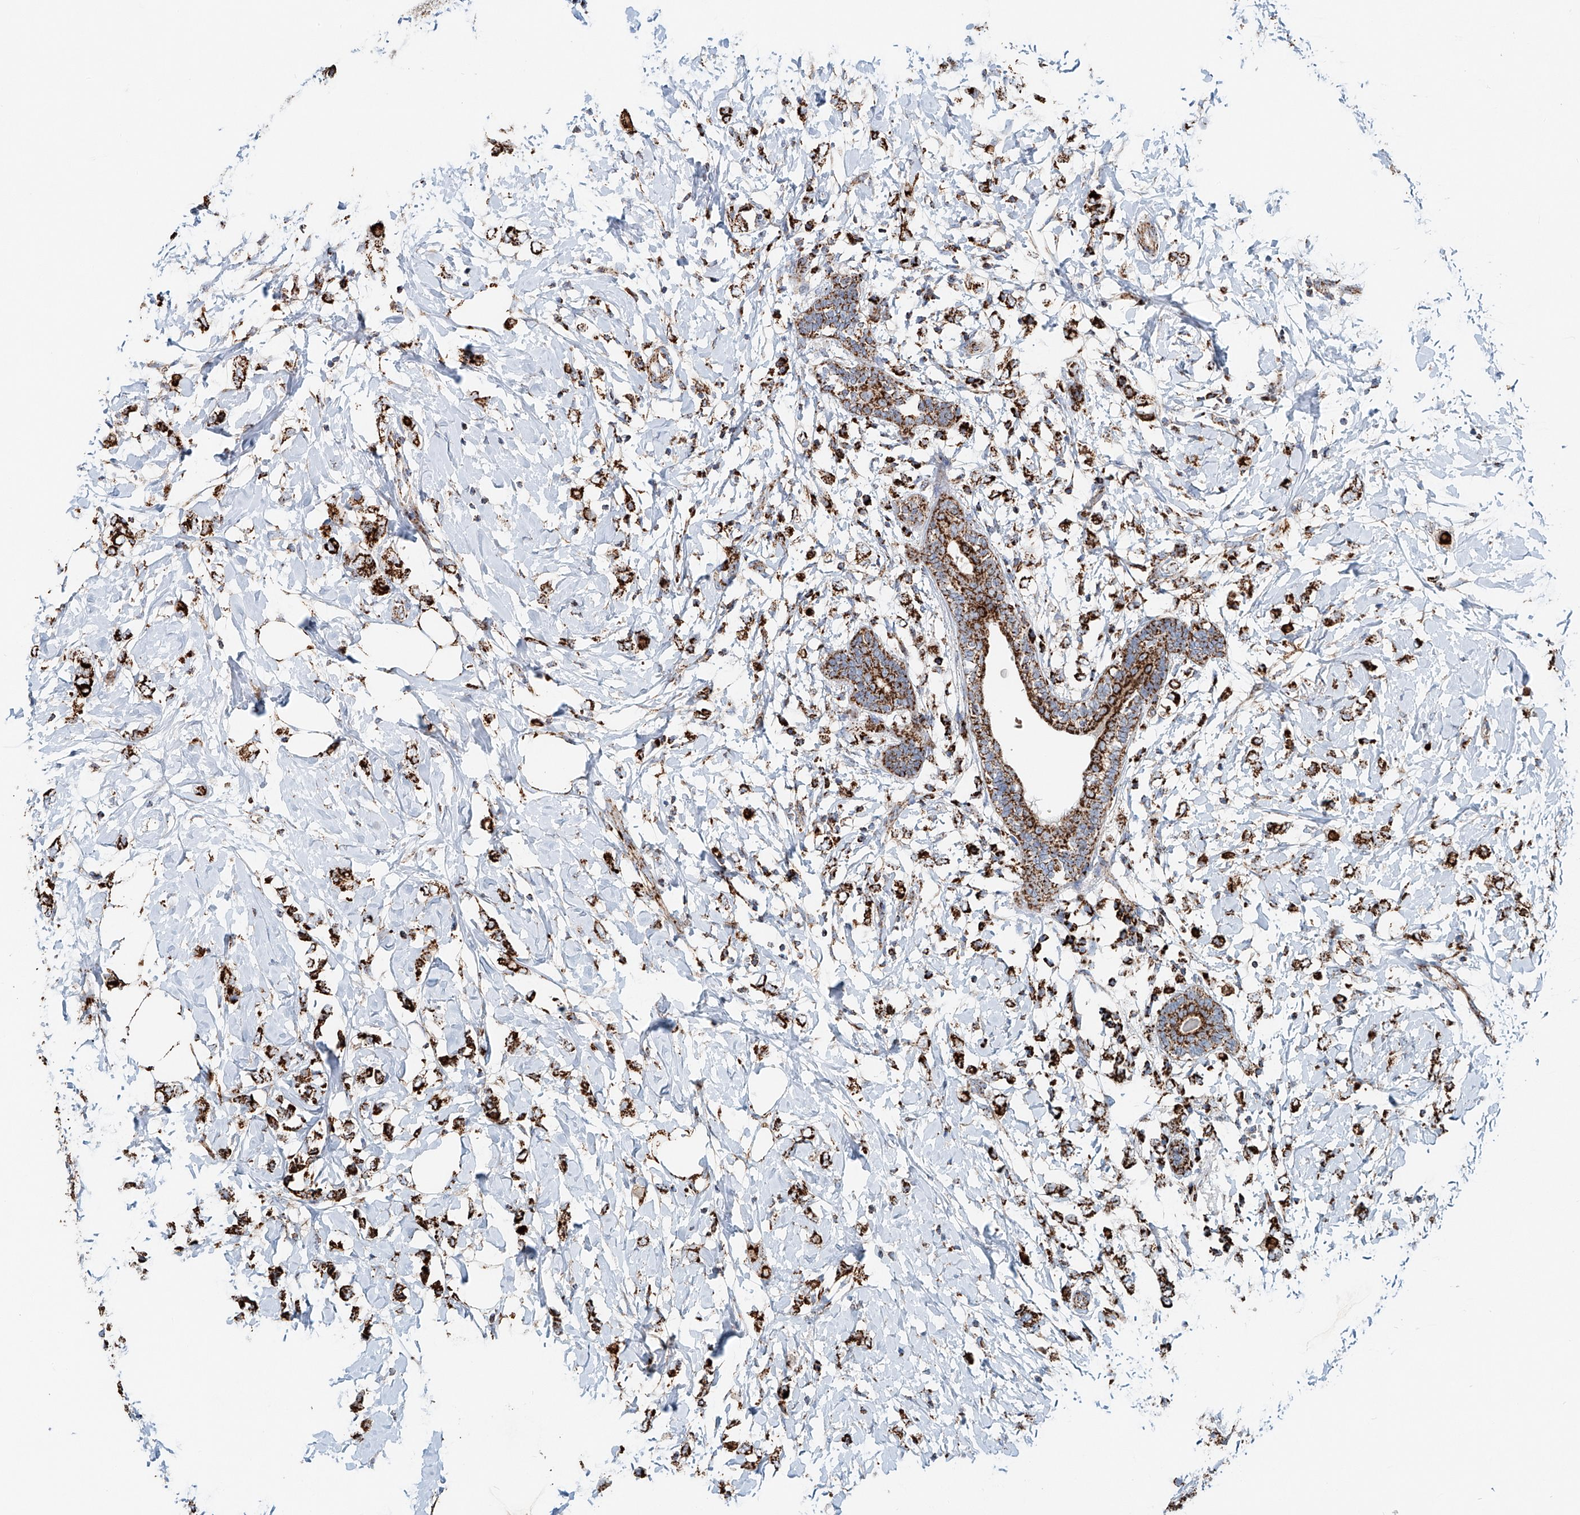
{"staining": {"intensity": "strong", "quantity": ">75%", "location": "cytoplasmic/membranous"}, "tissue": "breast cancer", "cell_type": "Tumor cells", "image_type": "cancer", "snomed": [{"axis": "morphology", "description": "Normal tissue, NOS"}, {"axis": "morphology", "description": "Lobular carcinoma"}, {"axis": "topography", "description": "Breast"}], "caption": "IHC image of lobular carcinoma (breast) stained for a protein (brown), which displays high levels of strong cytoplasmic/membranous positivity in about >75% of tumor cells.", "gene": "CARD10", "patient": {"sex": "female", "age": 47}}